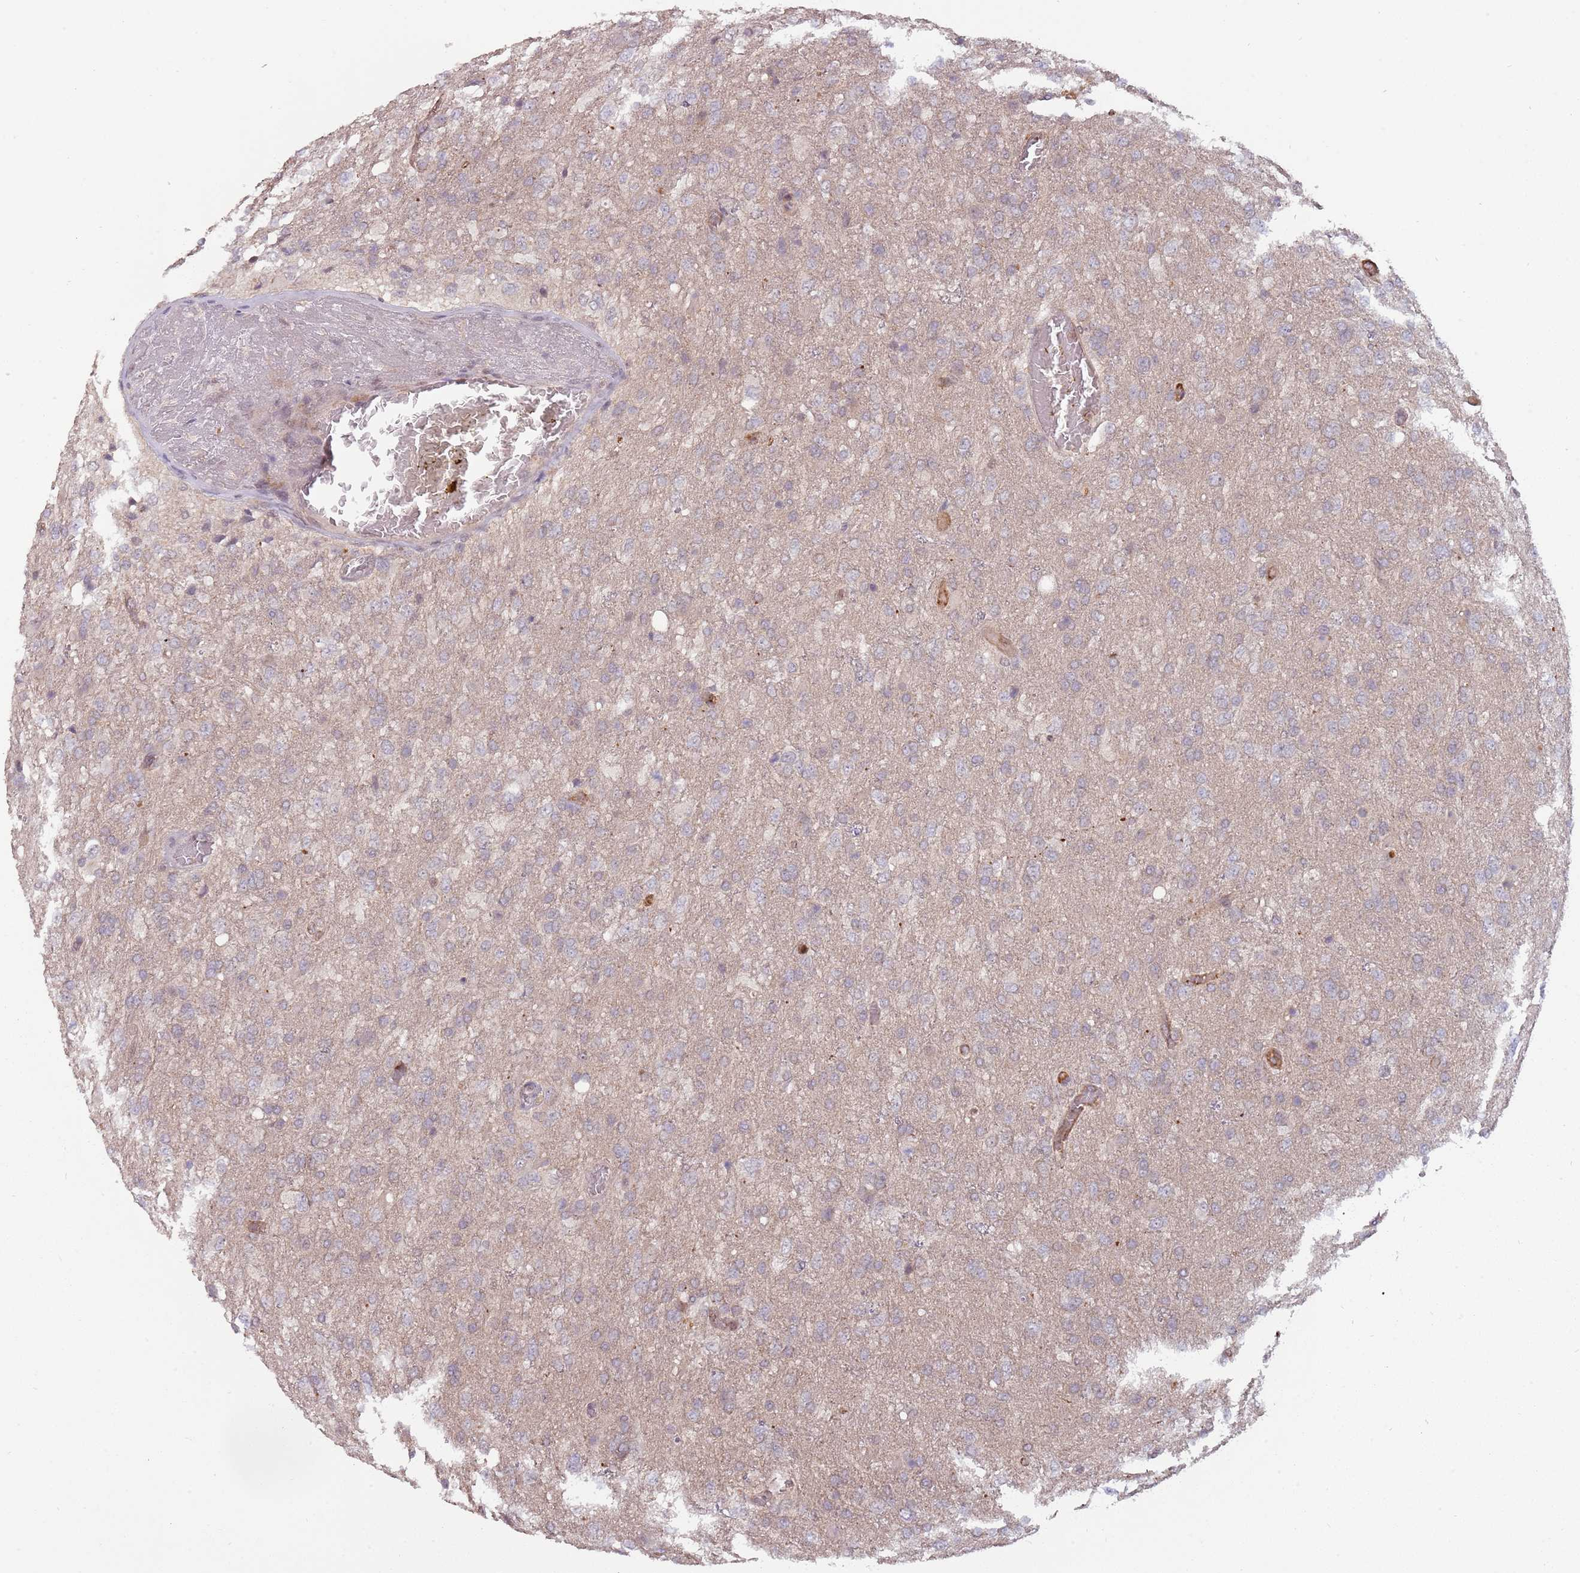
{"staining": {"intensity": "negative", "quantity": "none", "location": "none"}, "tissue": "glioma", "cell_type": "Tumor cells", "image_type": "cancer", "snomed": [{"axis": "morphology", "description": "Glioma, malignant, High grade"}, {"axis": "topography", "description": "Brain"}], "caption": "Glioma was stained to show a protein in brown. There is no significant positivity in tumor cells.", "gene": "ZBTB5", "patient": {"sex": "female", "age": 74}}